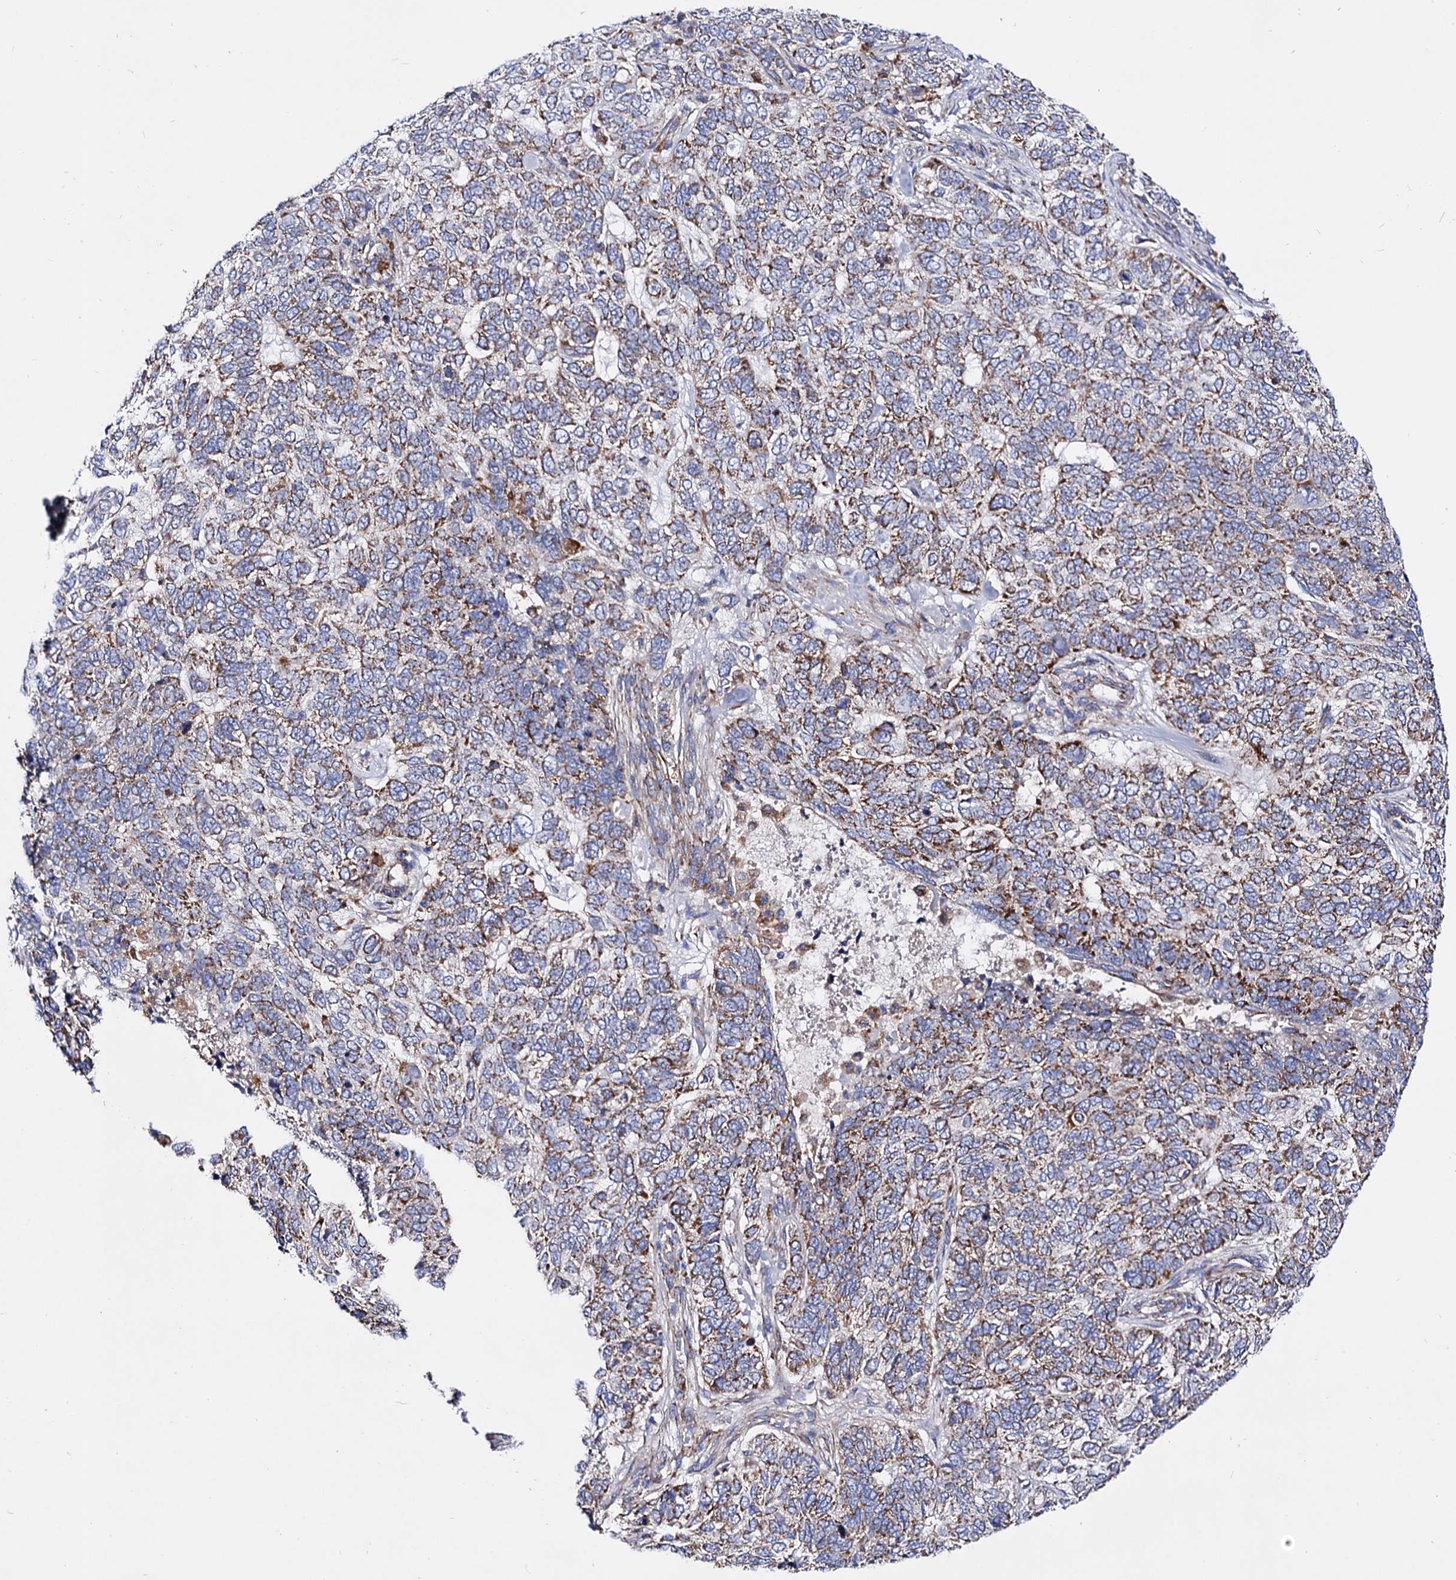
{"staining": {"intensity": "moderate", "quantity": "25%-75%", "location": "cytoplasmic/membranous"}, "tissue": "skin cancer", "cell_type": "Tumor cells", "image_type": "cancer", "snomed": [{"axis": "morphology", "description": "Basal cell carcinoma"}, {"axis": "topography", "description": "Skin"}], "caption": "High-power microscopy captured an immunohistochemistry image of skin cancer (basal cell carcinoma), revealing moderate cytoplasmic/membranous expression in about 25%-75% of tumor cells. The staining was performed using DAB (3,3'-diaminobenzidine) to visualize the protein expression in brown, while the nuclei were stained in blue with hematoxylin (Magnification: 20x).", "gene": "ACAD9", "patient": {"sex": "female", "age": 65}}